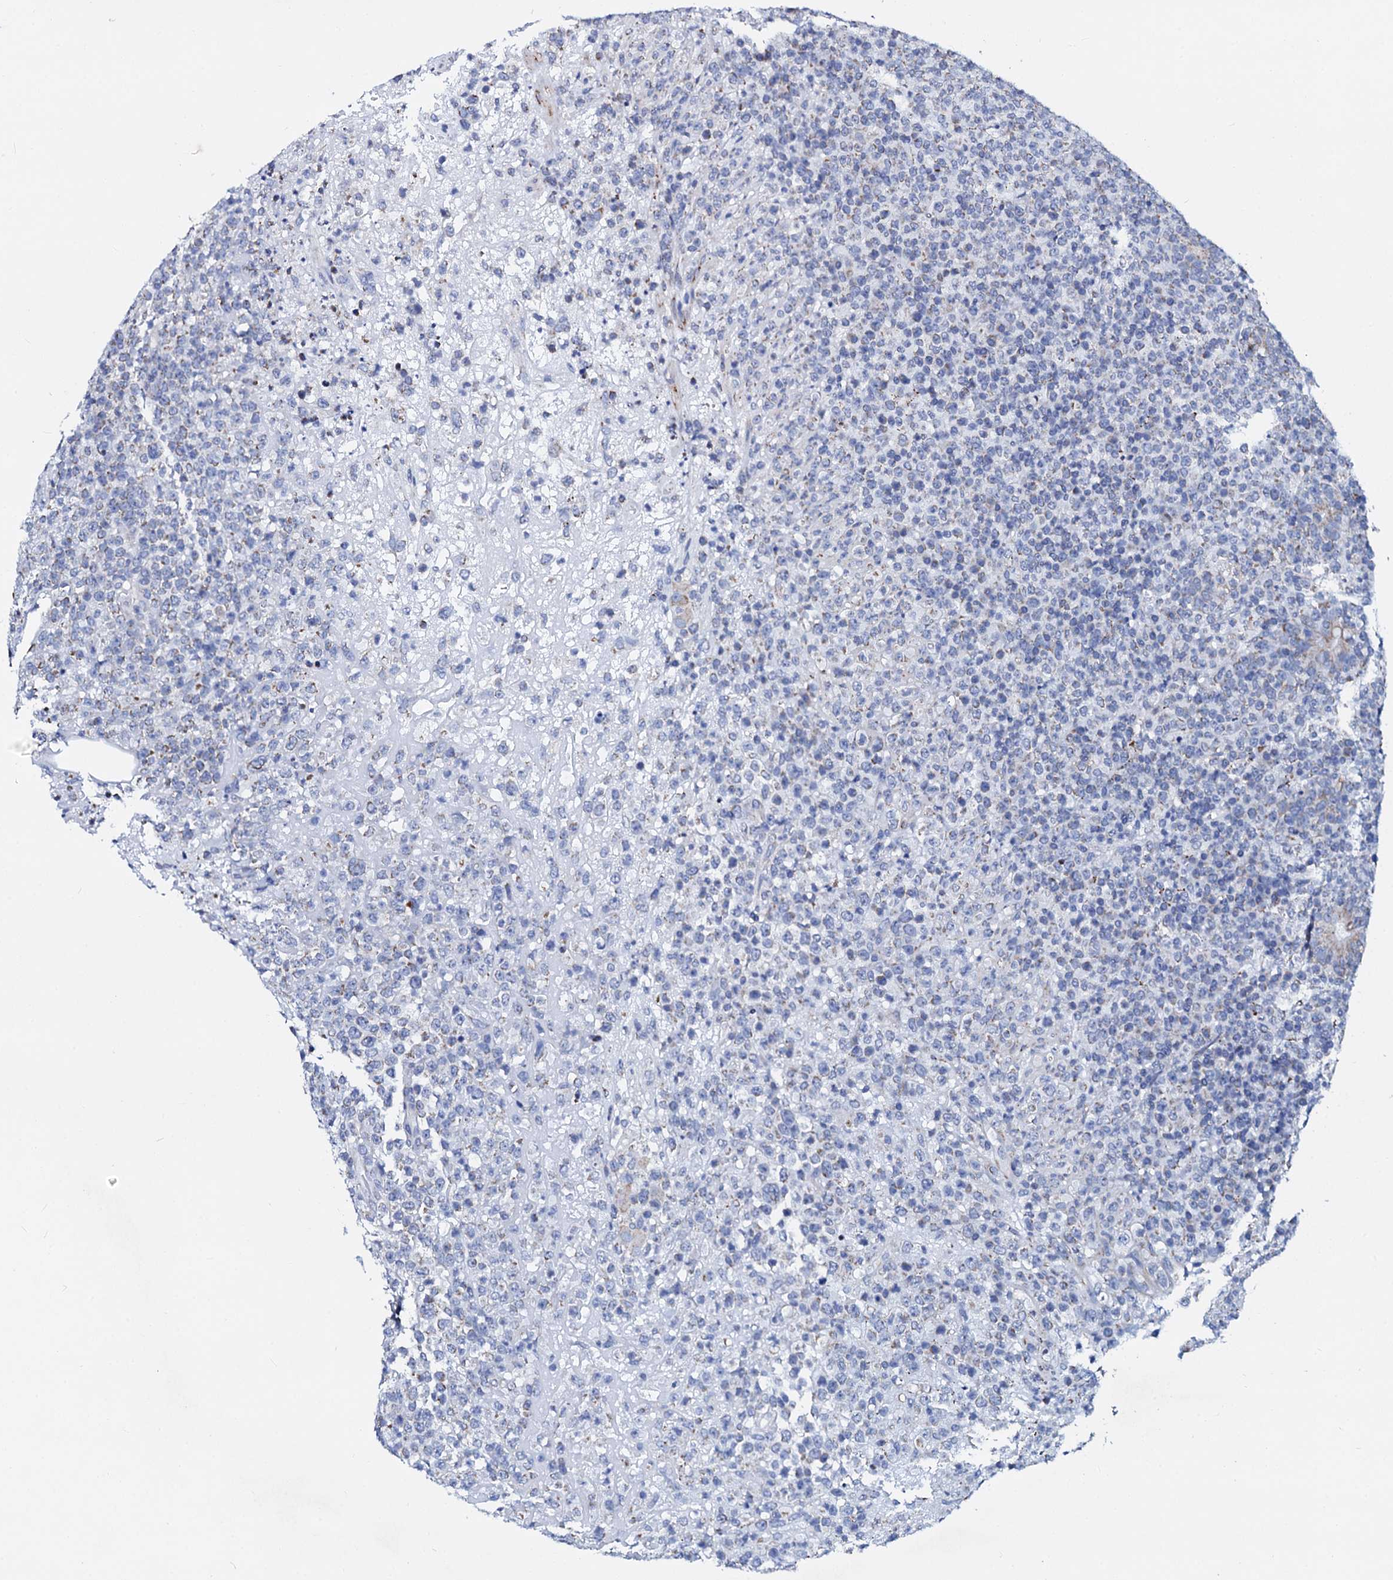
{"staining": {"intensity": "negative", "quantity": "none", "location": "none"}, "tissue": "lymphoma", "cell_type": "Tumor cells", "image_type": "cancer", "snomed": [{"axis": "morphology", "description": "Malignant lymphoma, non-Hodgkin's type, High grade"}, {"axis": "topography", "description": "Colon"}], "caption": "This is an immunohistochemistry (IHC) image of high-grade malignant lymphoma, non-Hodgkin's type. There is no expression in tumor cells.", "gene": "SLC37A4", "patient": {"sex": "female", "age": 53}}